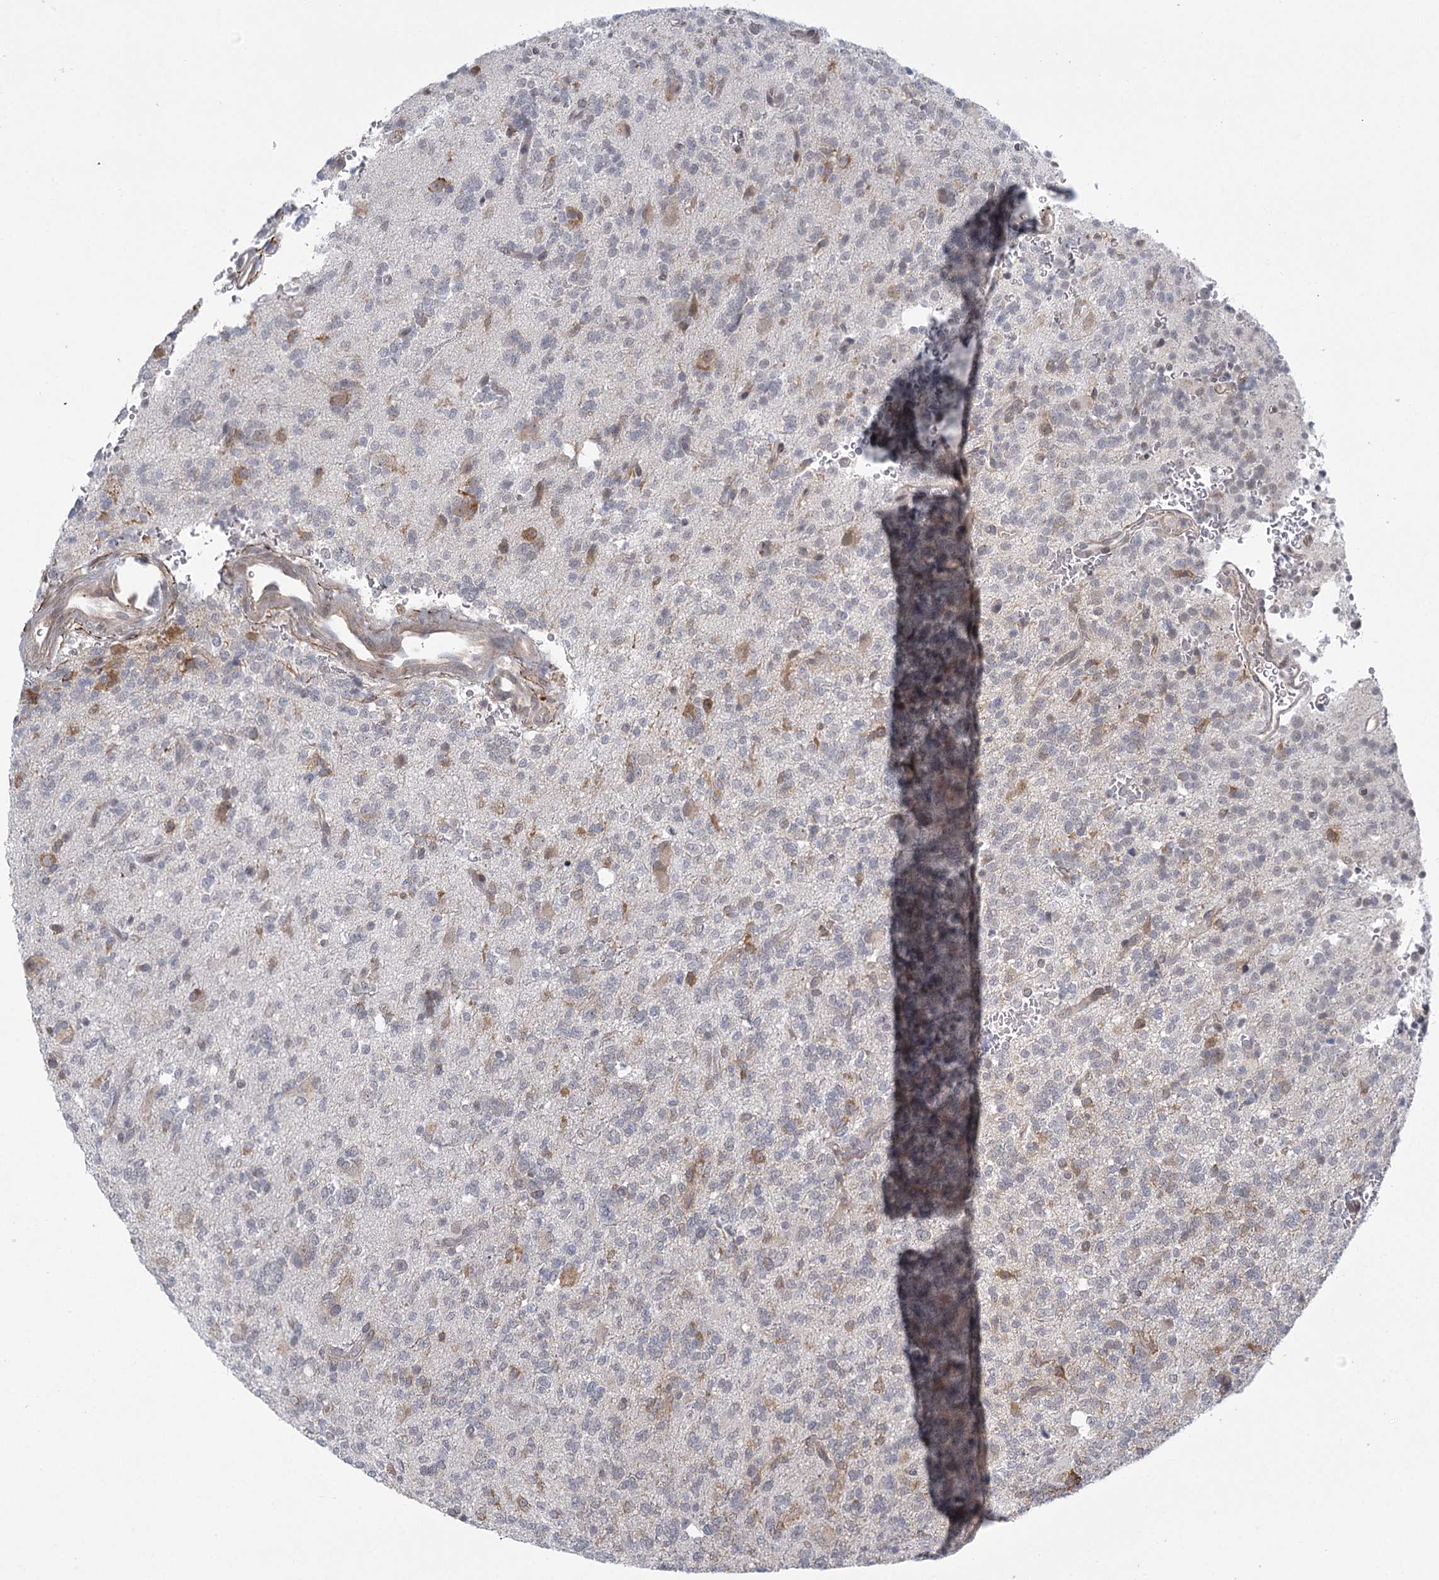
{"staining": {"intensity": "moderate", "quantity": "<25%", "location": "cytoplasmic/membranous"}, "tissue": "glioma", "cell_type": "Tumor cells", "image_type": "cancer", "snomed": [{"axis": "morphology", "description": "Glioma, malignant, High grade"}, {"axis": "topography", "description": "Brain"}], "caption": "Approximately <25% of tumor cells in high-grade glioma (malignant) display moderate cytoplasmic/membranous protein expression as visualized by brown immunohistochemical staining.", "gene": "MED28", "patient": {"sex": "female", "age": 62}}